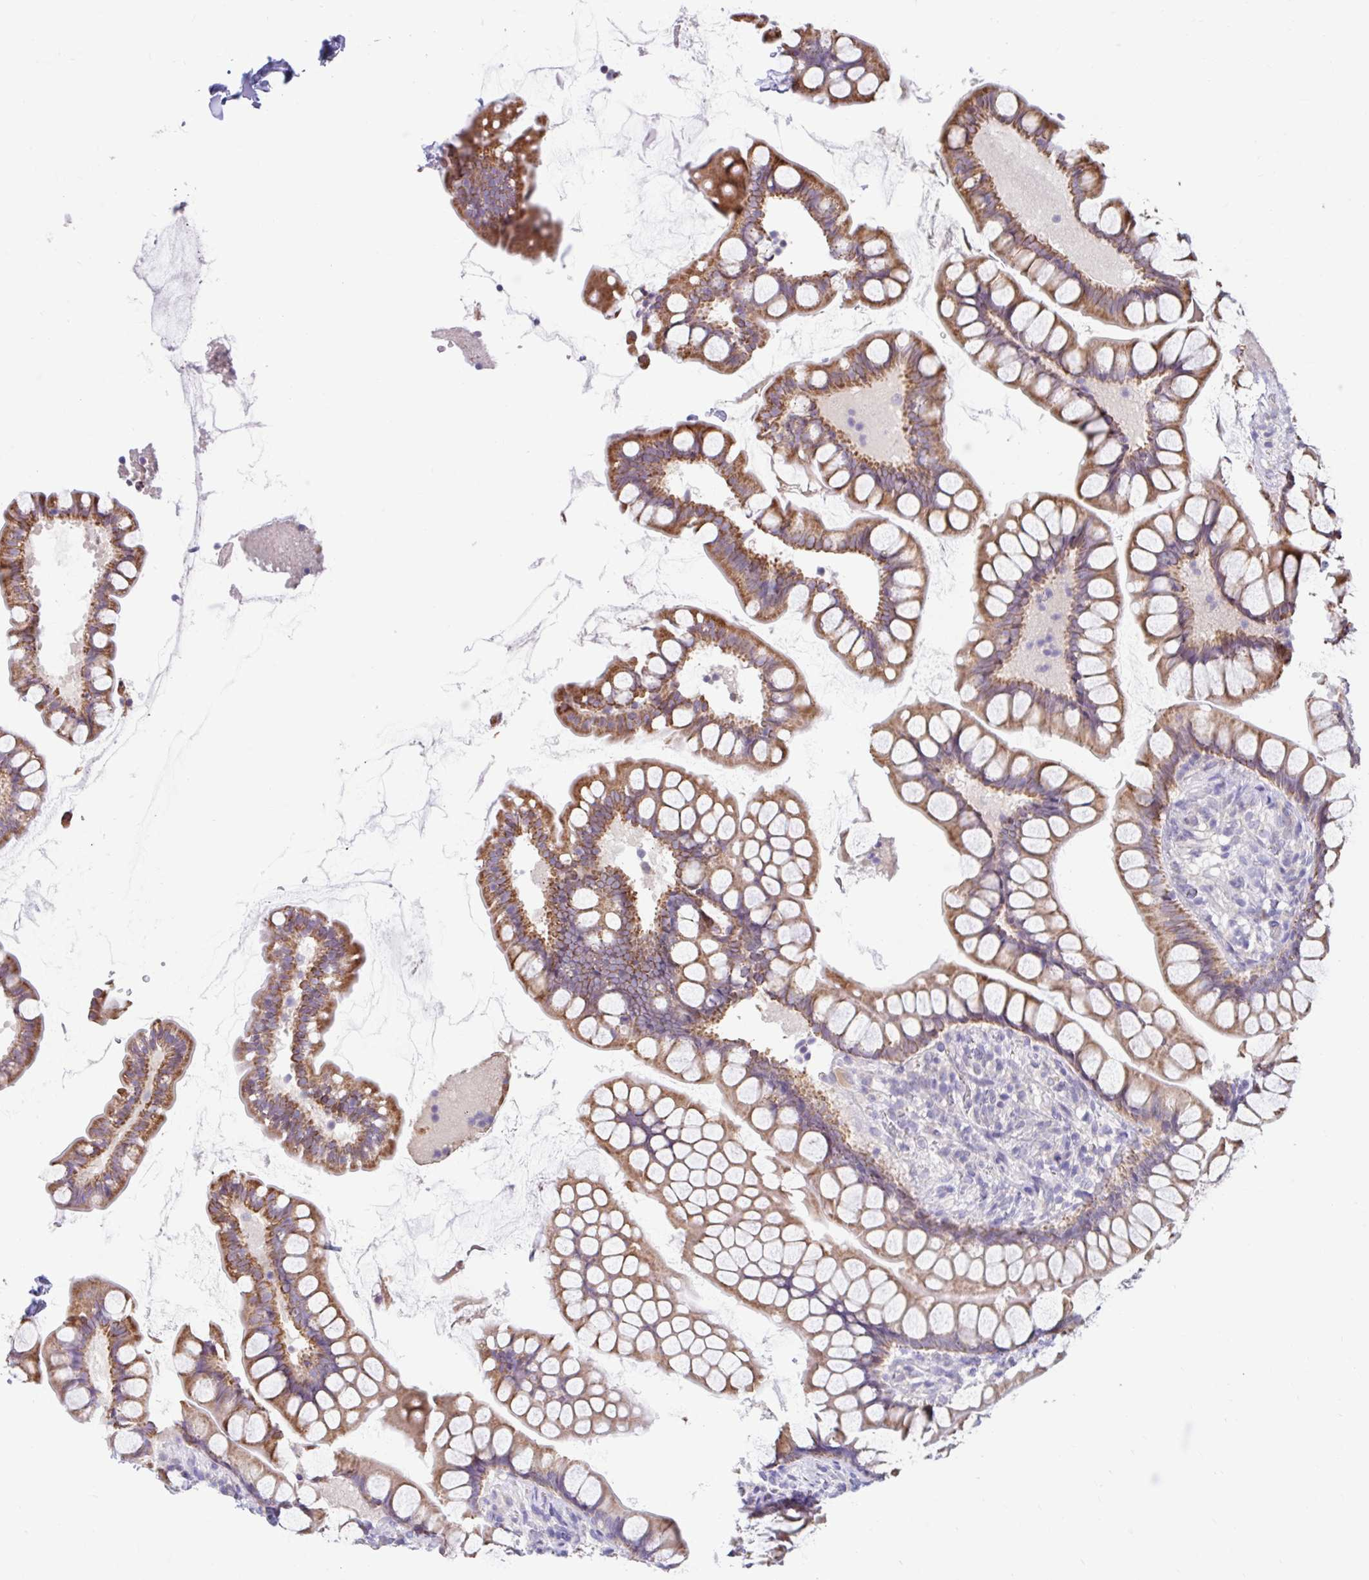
{"staining": {"intensity": "moderate", "quantity": ">75%", "location": "cytoplasmic/membranous"}, "tissue": "small intestine", "cell_type": "Glandular cells", "image_type": "normal", "snomed": [{"axis": "morphology", "description": "Normal tissue, NOS"}, {"axis": "topography", "description": "Small intestine"}], "caption": "Immunohistochemical staining of benign small intestine reveals moderate cytoplasmic/membranous protein positivity in about >75% of glandular cells. The protein of interest is stained brown, and the nuclei are stained in blue (DAB (3,3'-diaminobenzidine) IHC with brightfield microscopy, high magnification).", "gene": "NT5C1B", "patient": {"sex": "male", "age": 70}}